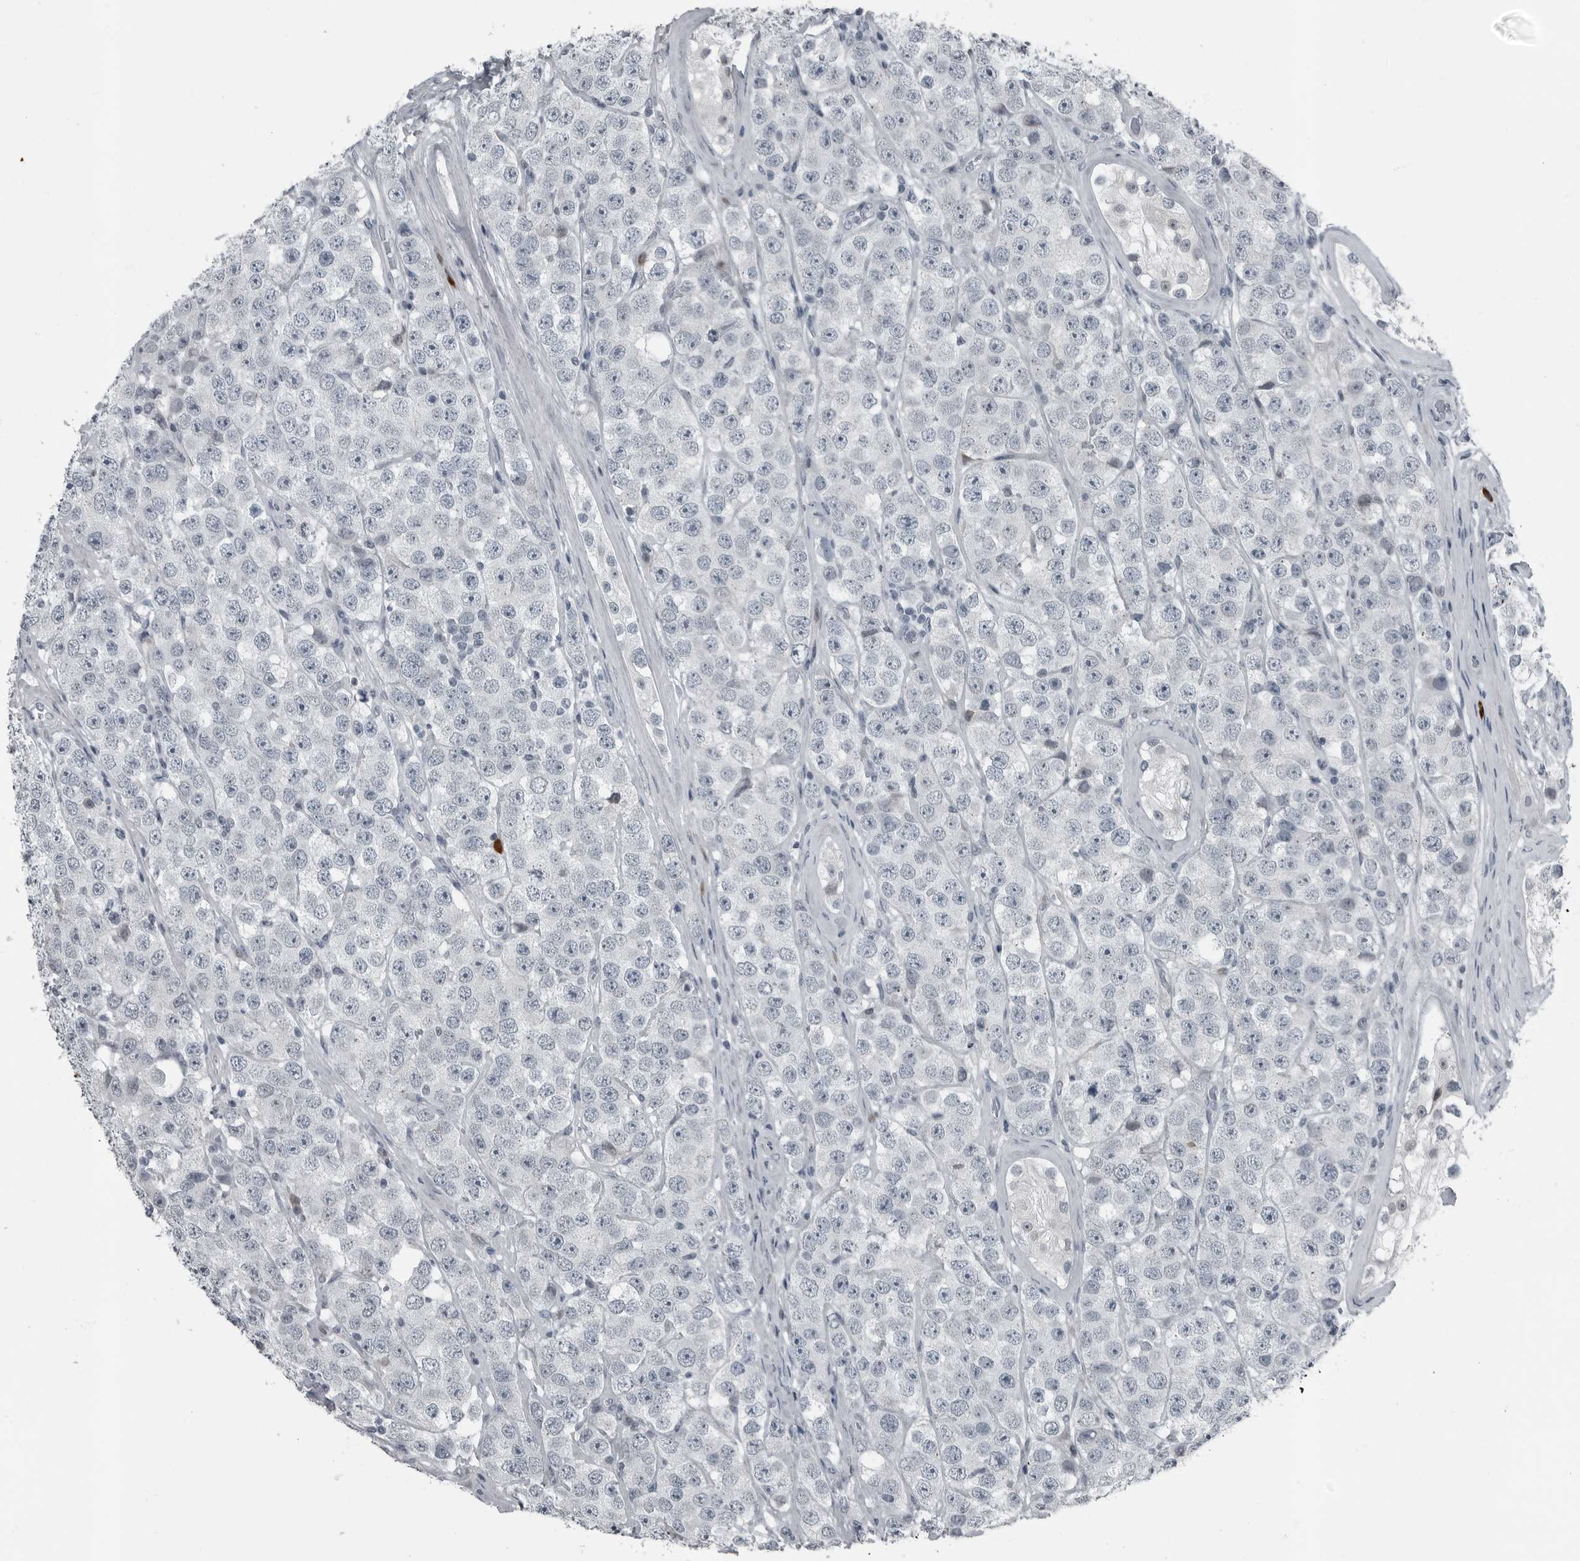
{"staining": {"intensity": "negative", "quantity": "none", "location": "none"}, "tissue": "testis cancer", "cell_type": "Tumor cells", "image_type": "cancer", "snomed": [{"axis": "morphology", "description": "Seminoma, NOS"}, {"axis": "topography", "description": "Testis"}], "caption": "Immunohistochemistry histopathology image of human testis cancer (seminoma) stained for a protein (brown), which demonstrates no expression in tumor cells.", "gene": "DNAAF11", "patient": {"sex": "male", "age": 28}}